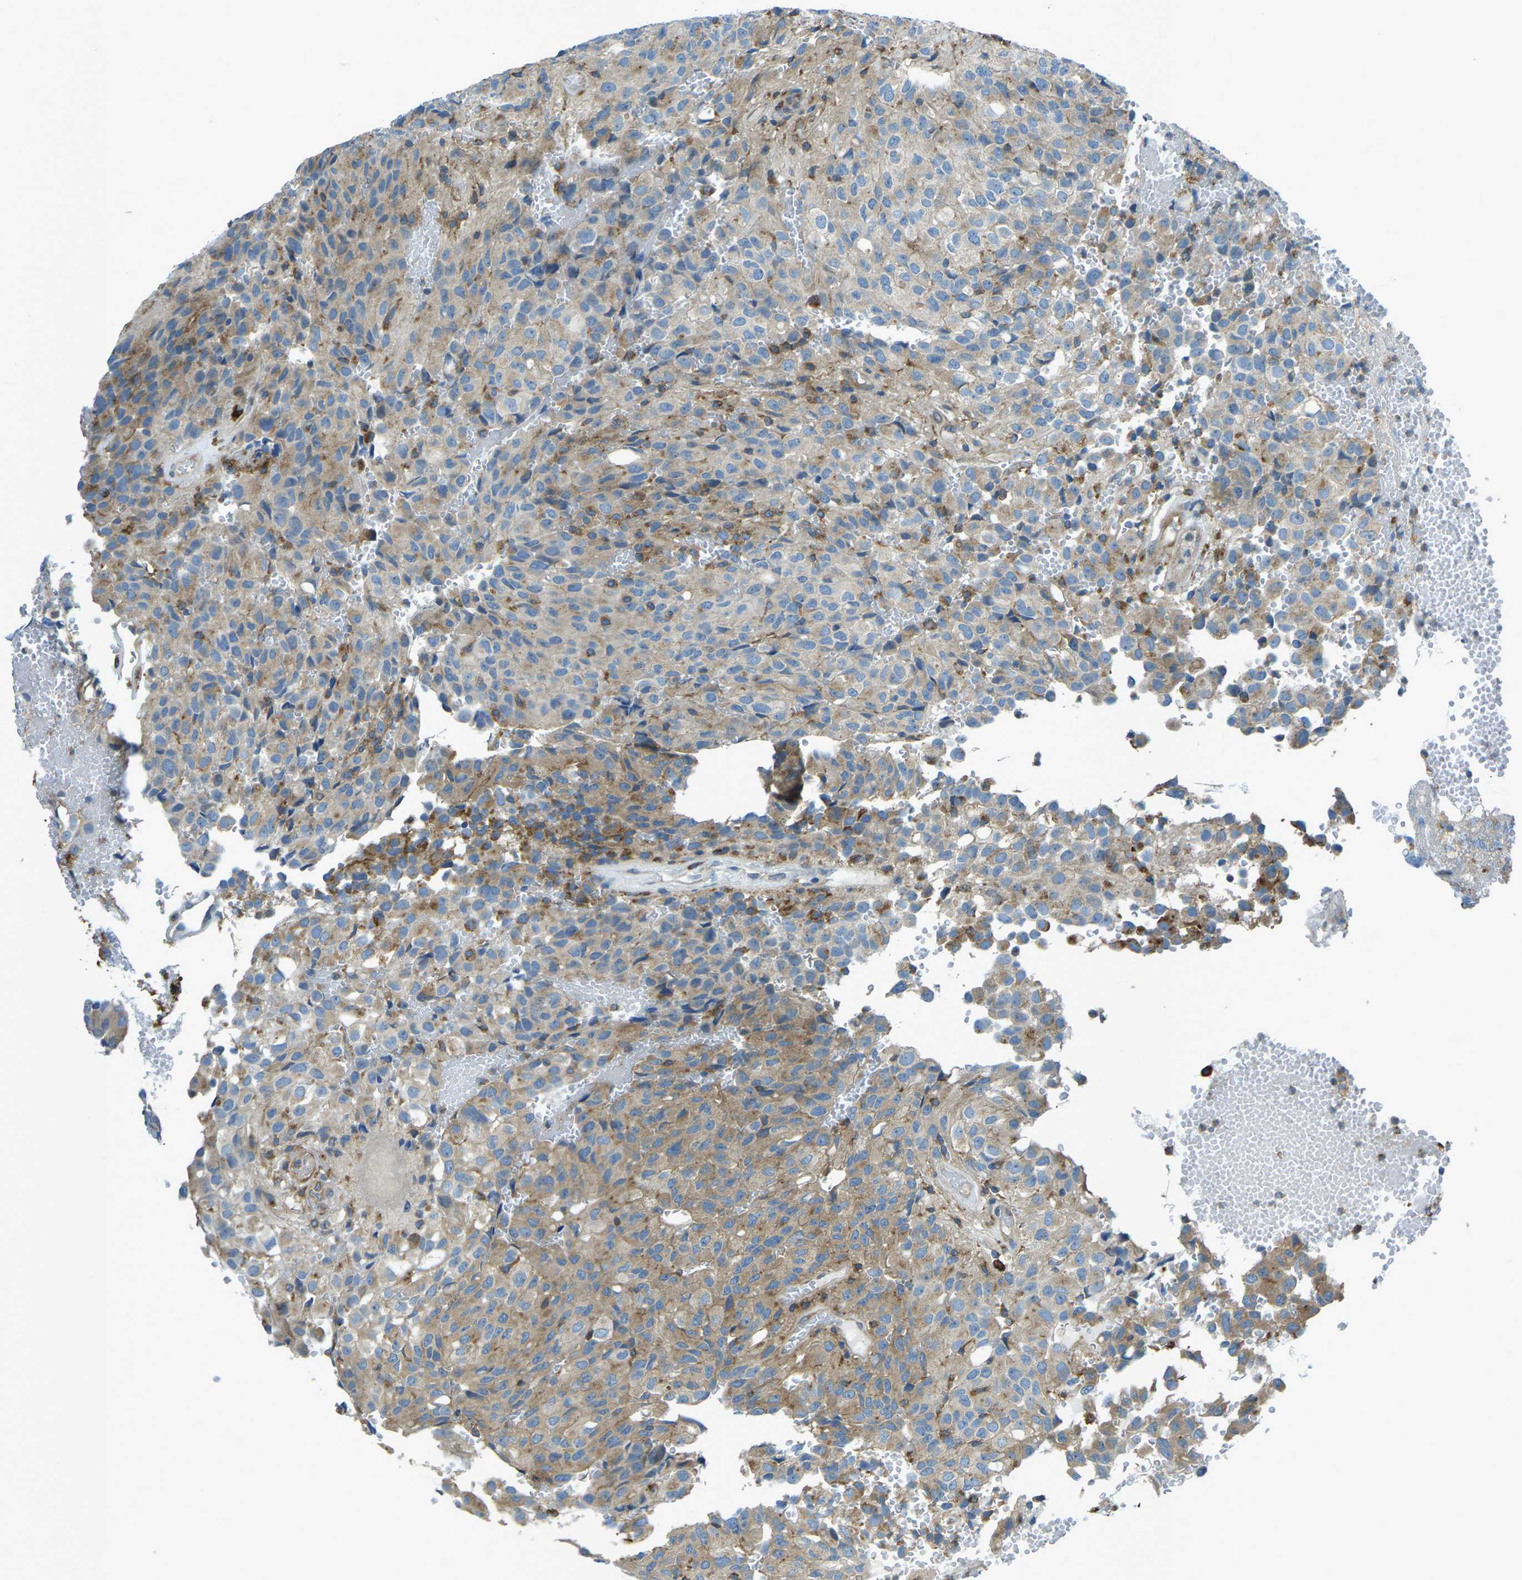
{"staining": {"intensity": "weak", "quantity": ">75%", "location": "cytoplasmic/membranous"}, "tissue": "glioma", "cell_type": "Tumor cells", "image_type": "cancer", "snomed": [{"axis": "morphology", "description": "Glioma, malignant, High grade"}, {"axis": "topography", "description": "Brain"}], "caption": "High-power microscopy captured an immunohistochemistry micrograph of glioma, revealing weak cytoplasmic/membranous positivity in approximately >75% of tumor cells. The protein of interest is stained brown, and the nuclei are stained in blue (DAB (3,3'-diaminobenzidine) IHC with brightfield microscopy, high magnification).", "gene": "CDK17", "patient": {"sex": "male", "age": 32}}